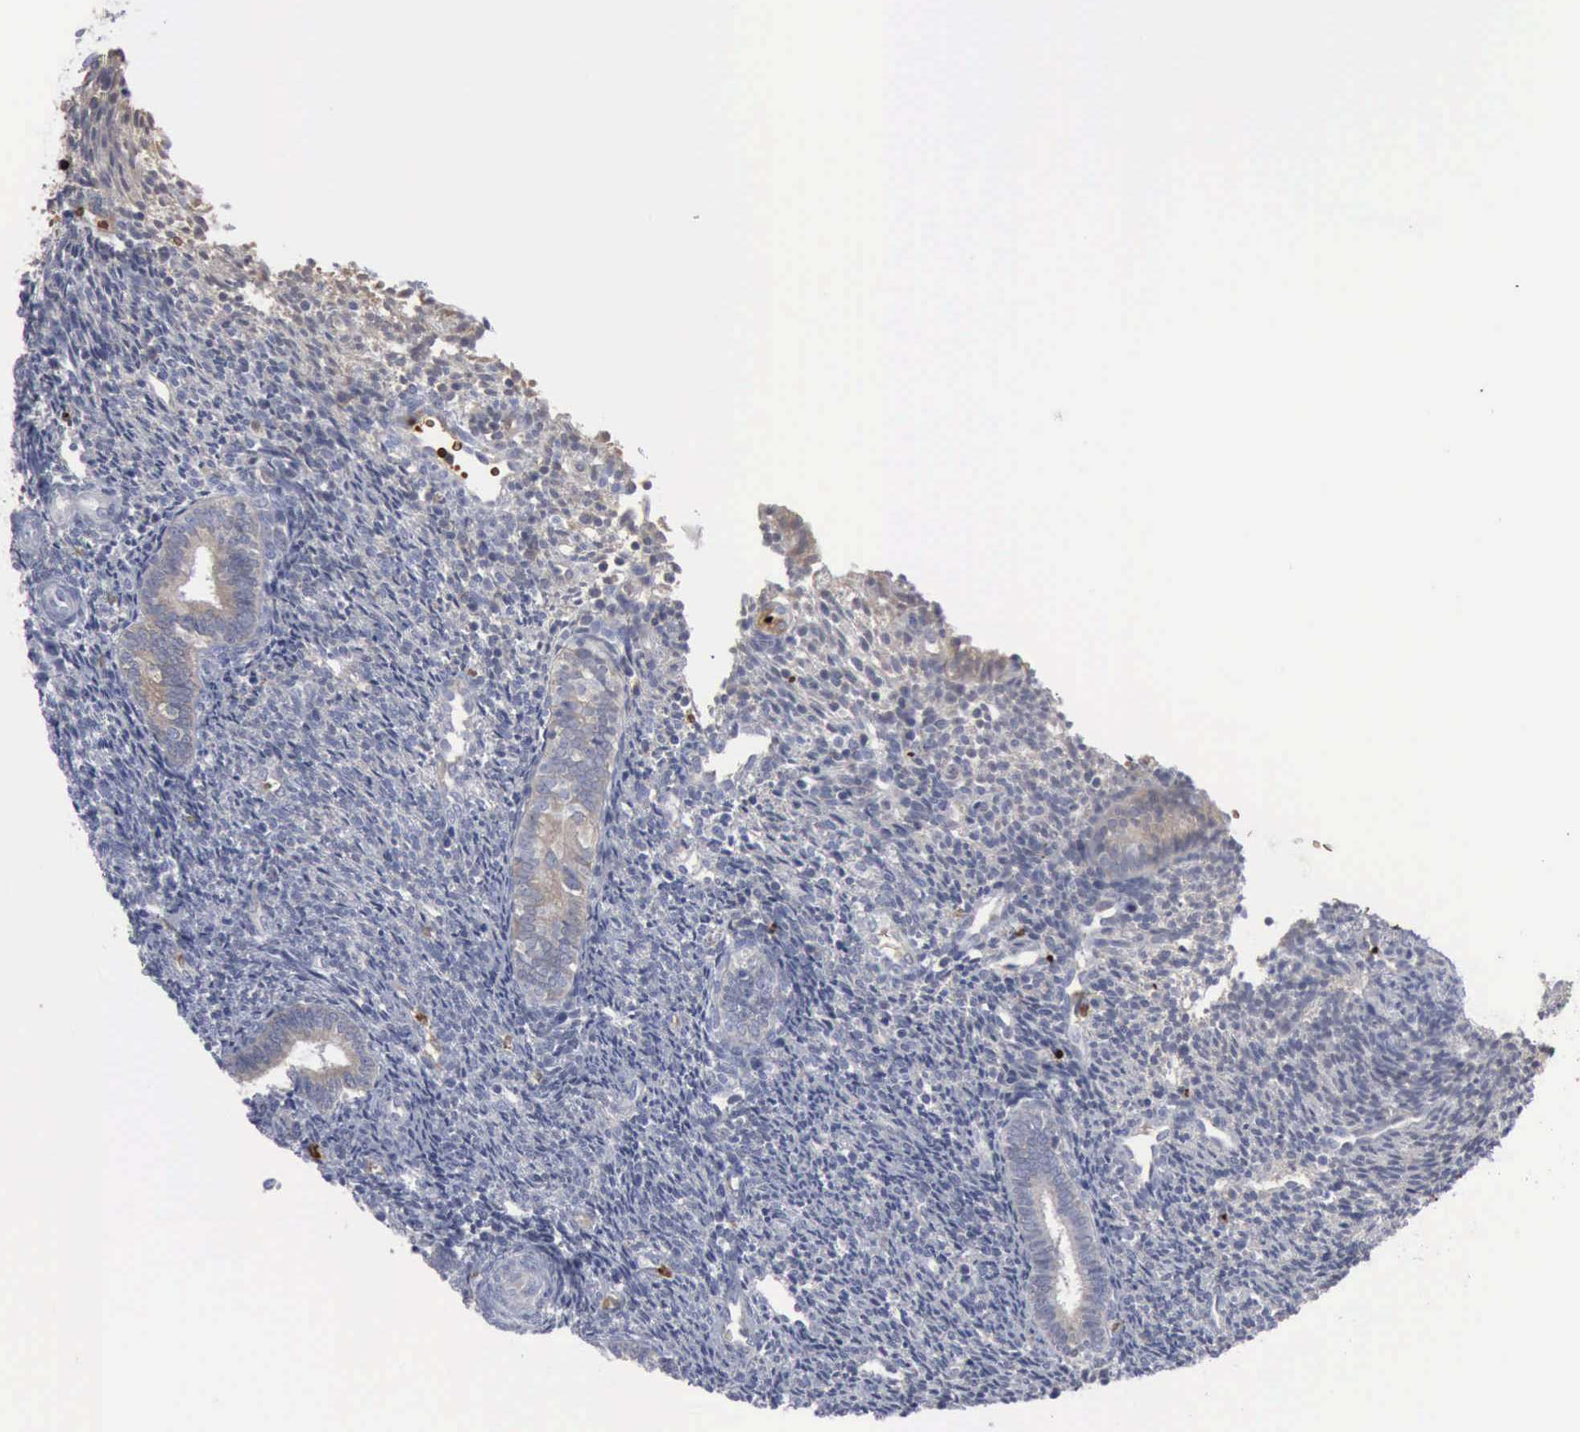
{"staining": {"intensity": "negative", "quantity": "none", "location": "none"}, "tissue": "endometrium", "cell_type": "Cells in endometrial stroma", "image_type": "normal", "snomed": [{"axis": "morphology", "description": "Normal tissue, NOS"}, {"axis": "topography", "description": "Endometrium"}], "caption": "A high-resolution image shows immunohistochemistry staining of benign endometrium, which shows no significant staining in cells in endometrial stroma.", "gene": "TGFB1", "patient": {"sex": "female", "age": 27}}